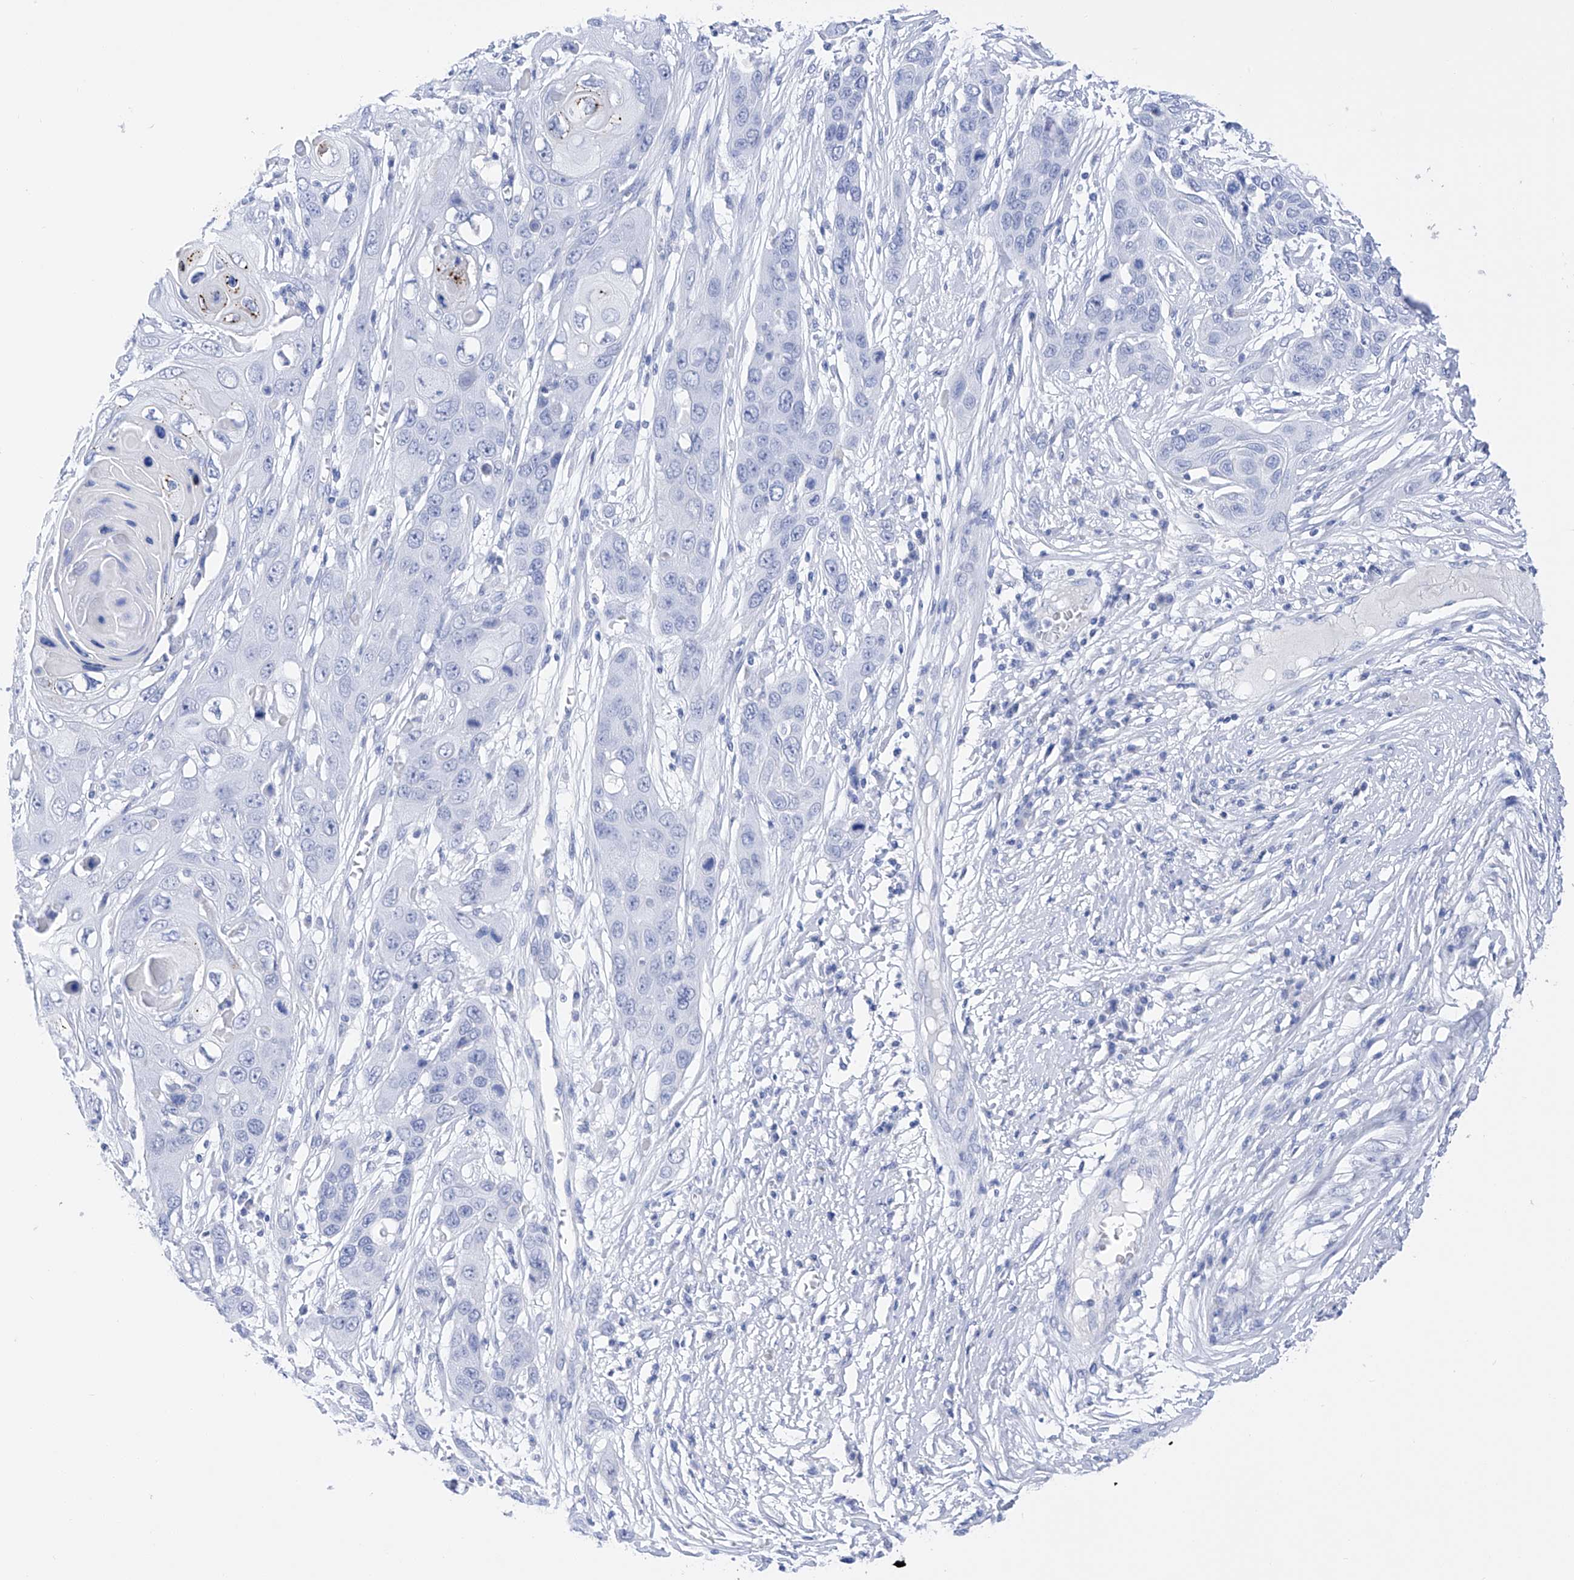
{"staining": {"intensity": "negative", "quantity": "none", "location": "none"}, "tissue": "skin cancer", "cell_type": "Tumor cells", "image_type": "cancer", "snomed": [{"axis": "morphology", "description": "Squamous cell carcinoma, NOS"}, {"axis": "topography", "description": "Skin"}], "caption": "The IHC image has no significant expression in tumor cells of skin cancer tissue.", "gene": "FLG", "patient": {"sex": "male", "age": 55}}